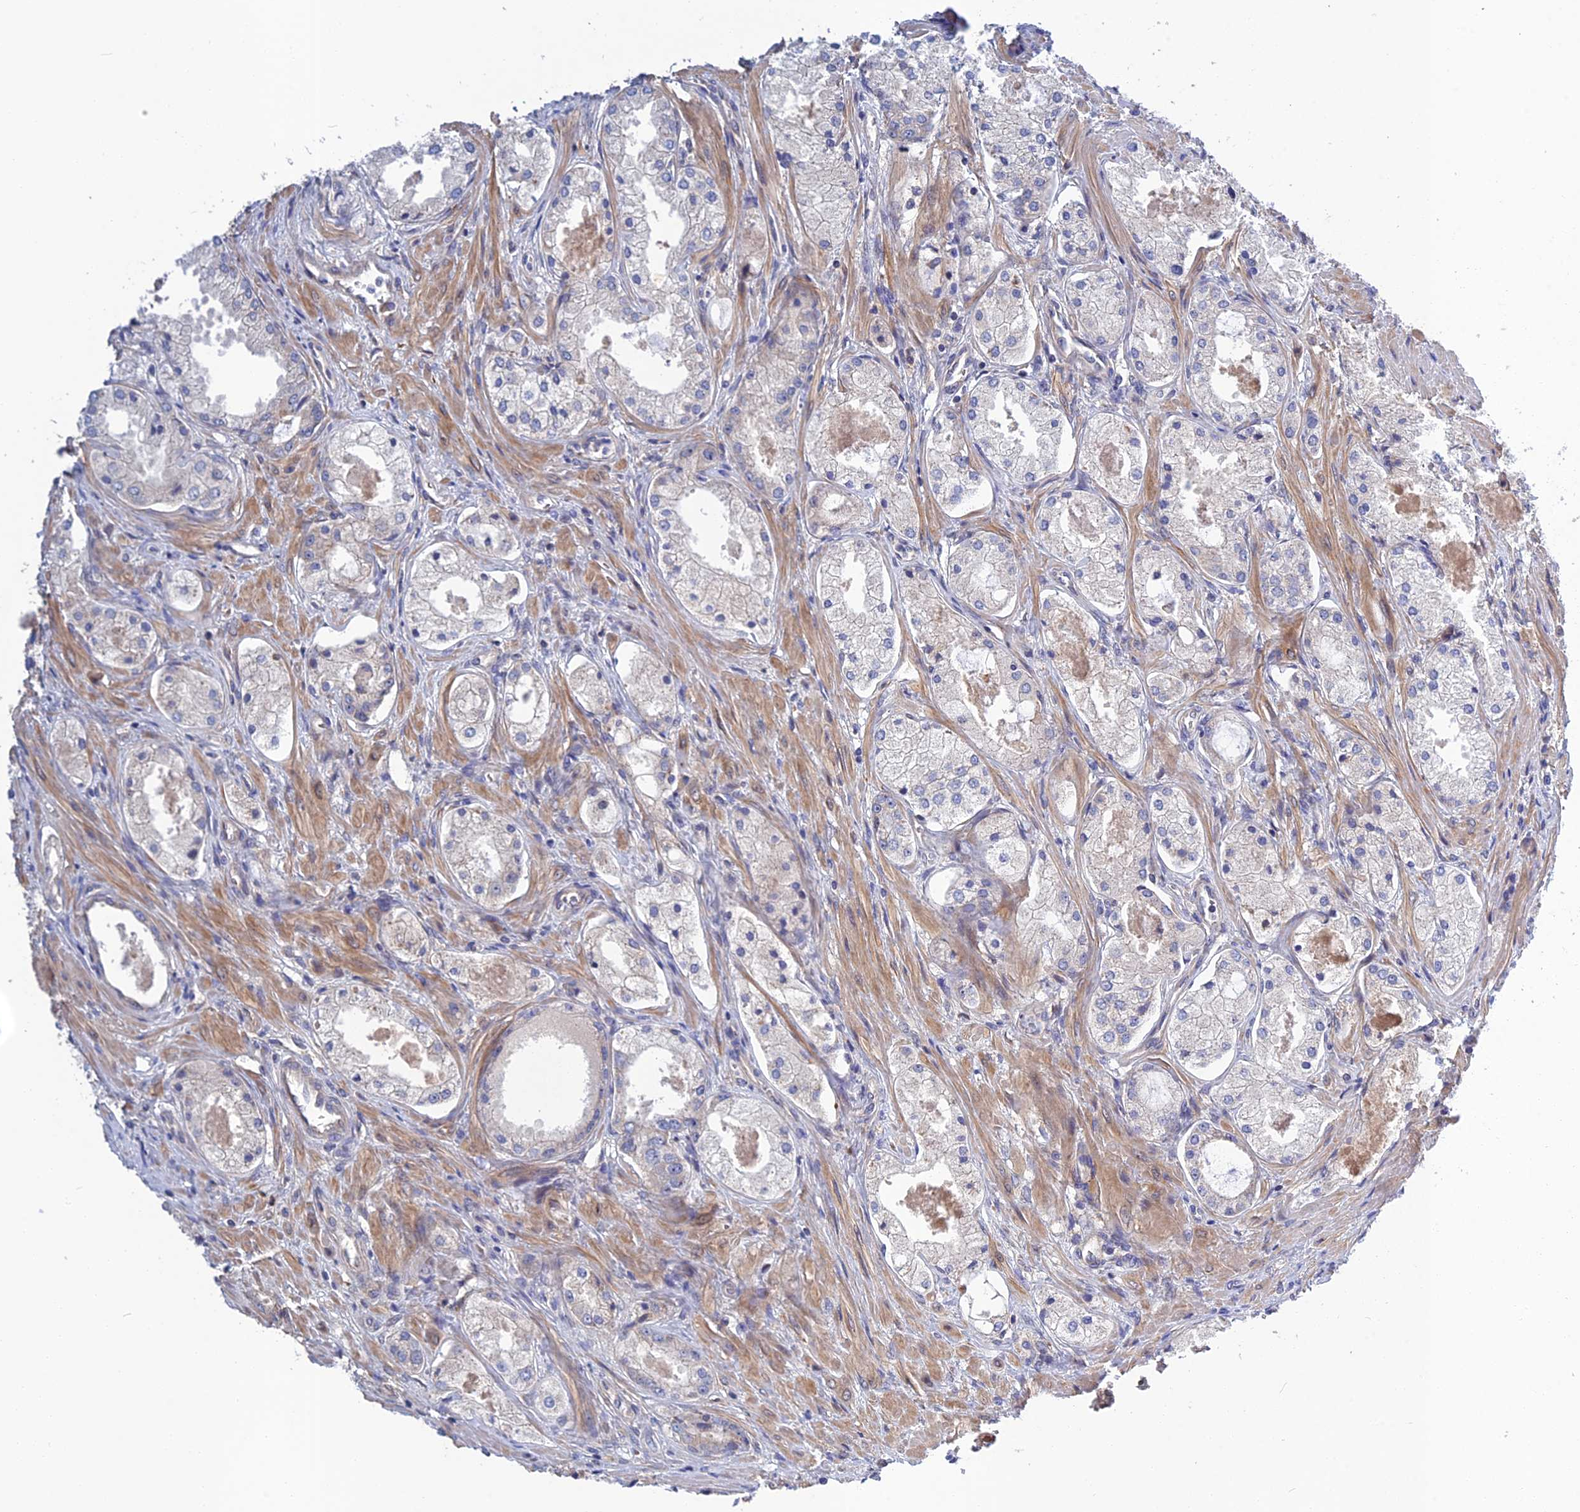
{"staining": {"intensity": "negative", "quantity": "none", "location": "none"}, "tissue": "prostate cancer", "cell_type": "Tumor cells", "image_type": "cancer", "snomed": [{"axis": "morphology", "description": "Adenocarcinoma, Low grade"}, {"axis": "topography", "description": "Prostate"}], "caption": "Human prostate low-grade adenocarcinoma stained for a protein using IHC displays no staining in tumor cells.", "gene": "CRACD", "patient": {"sex": "male", "age": 68}}